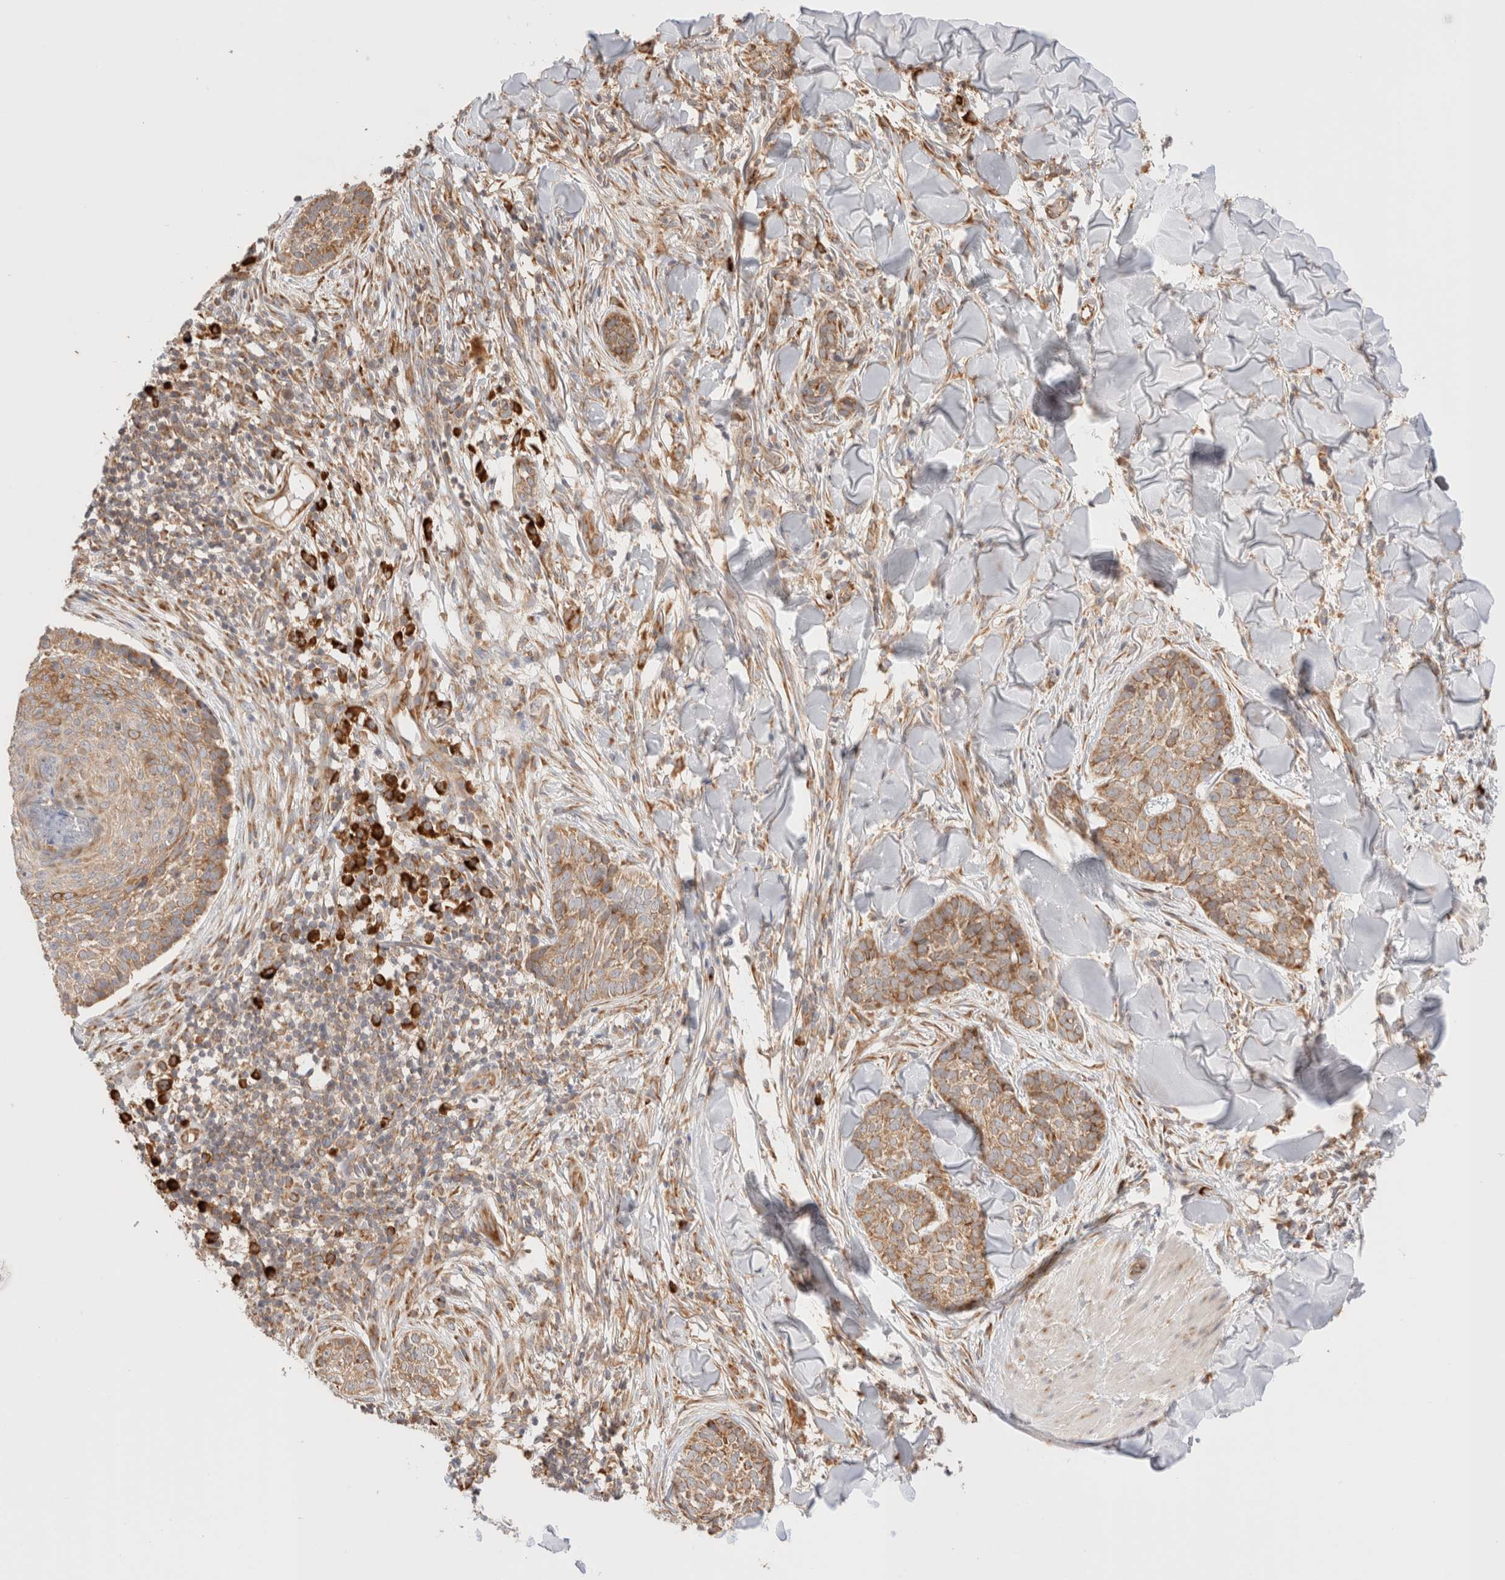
{"staining": {"intensity": "moderate", "quantity": ">75%", "location": "cytoplasmic/membranous"}, "tissue": "skin cancer", "cell_type": "Tumor cells", "image_type": "cancer", "snomed": [{"axis": "morphology", "description": "Normal tissue, NOS"}, {"axis": "morphology", "description": "Basal cell carcinoma"}, {"axis": "topography", "description": "Skin"}], "caption": "An immunohistochemistry micrograph of tumor tissue is shown. Protein staining in brown shows moderate cytoplasmic/membranous positivity in skin cancer within tumor cells.", "gene": "UTS2B", "patient": {"sex": "male", "age": 67}}